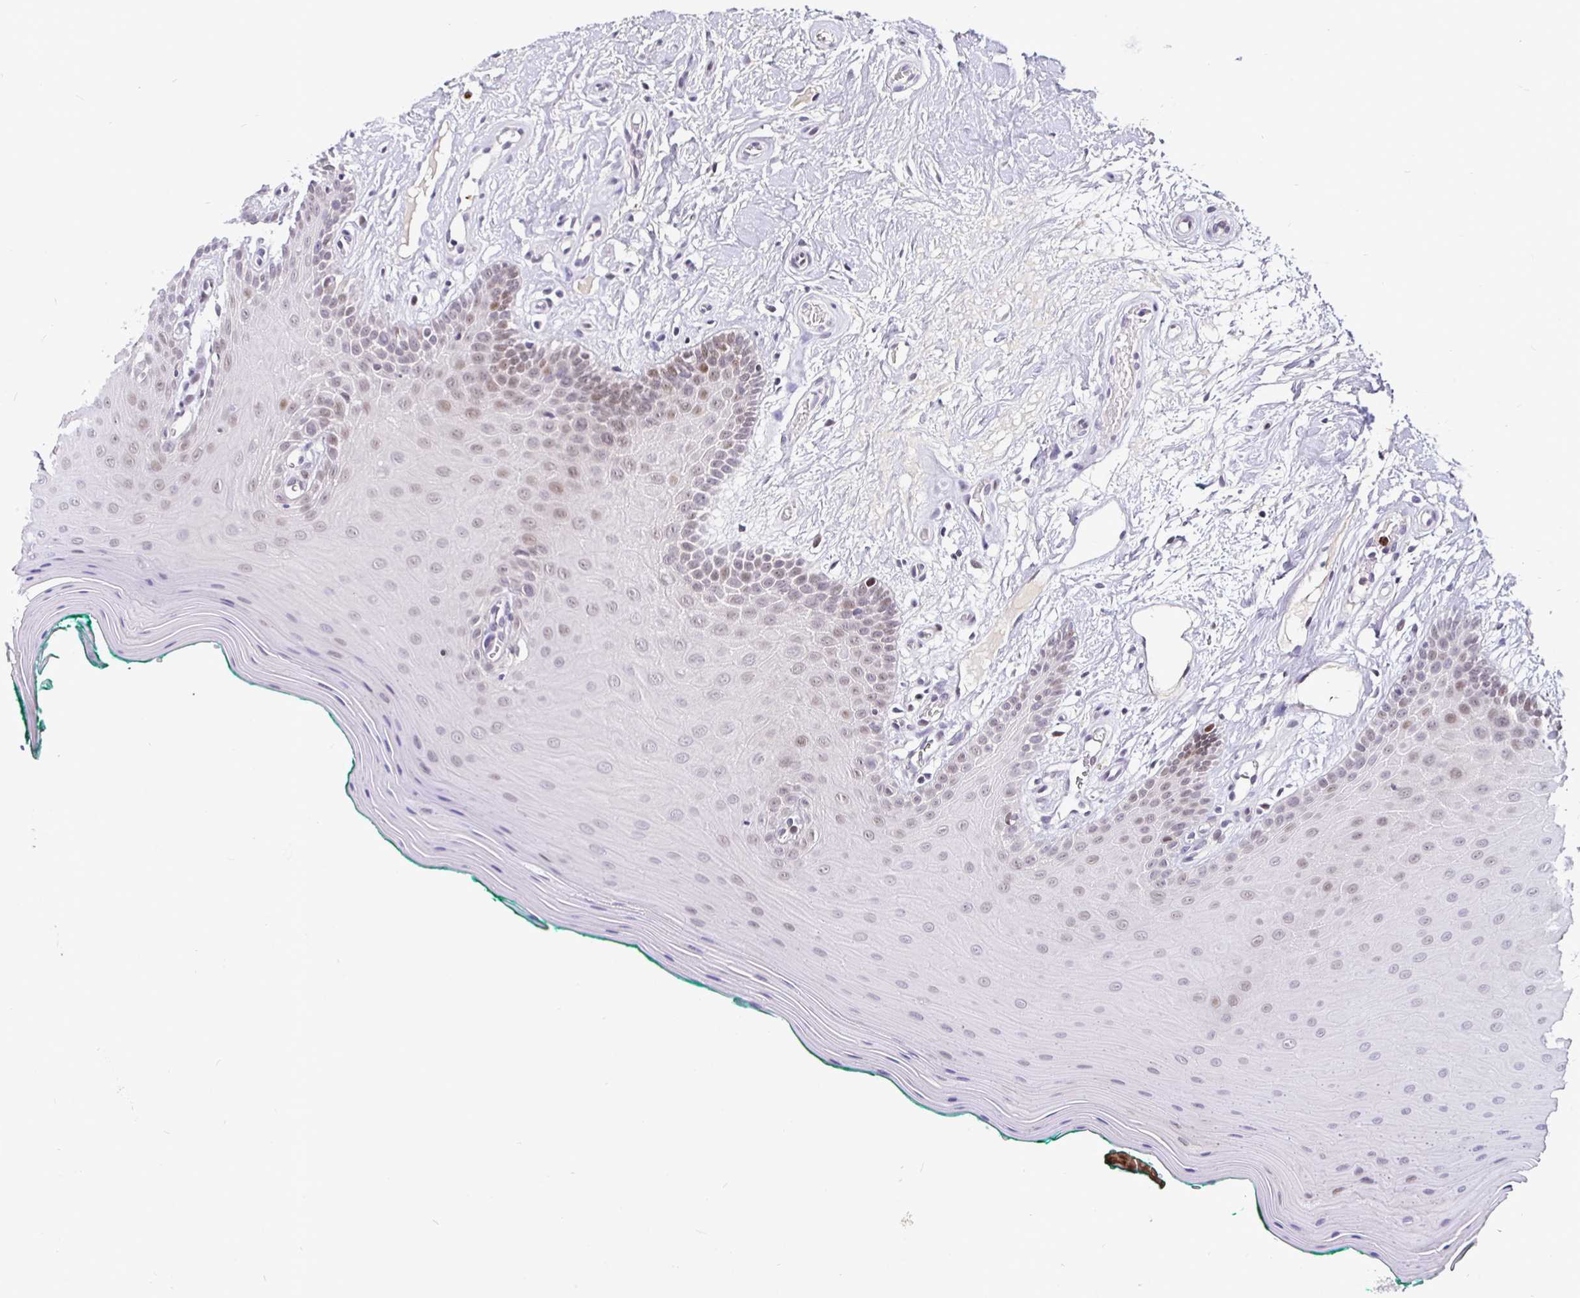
{"staining": {"intensity": "weak", "quantity": "25%-75%", "location": "nuclear"}, "tissue": "oral mucosa", "cell_type": "Squamous epithelial cells", "image_type": "normal", "snomed": [{"axis": "morphology", "description": "Normal tissue, NOS"}, {"axis": "topography", "description": "Oral tissue"}], "caption": "Weak nuclear protein positivity is present in approximately 25%-75% of squamous epithelial cells in oral mucosa.", "gene": "NUP188", "patient": {"sex": "female", "age": 40}}